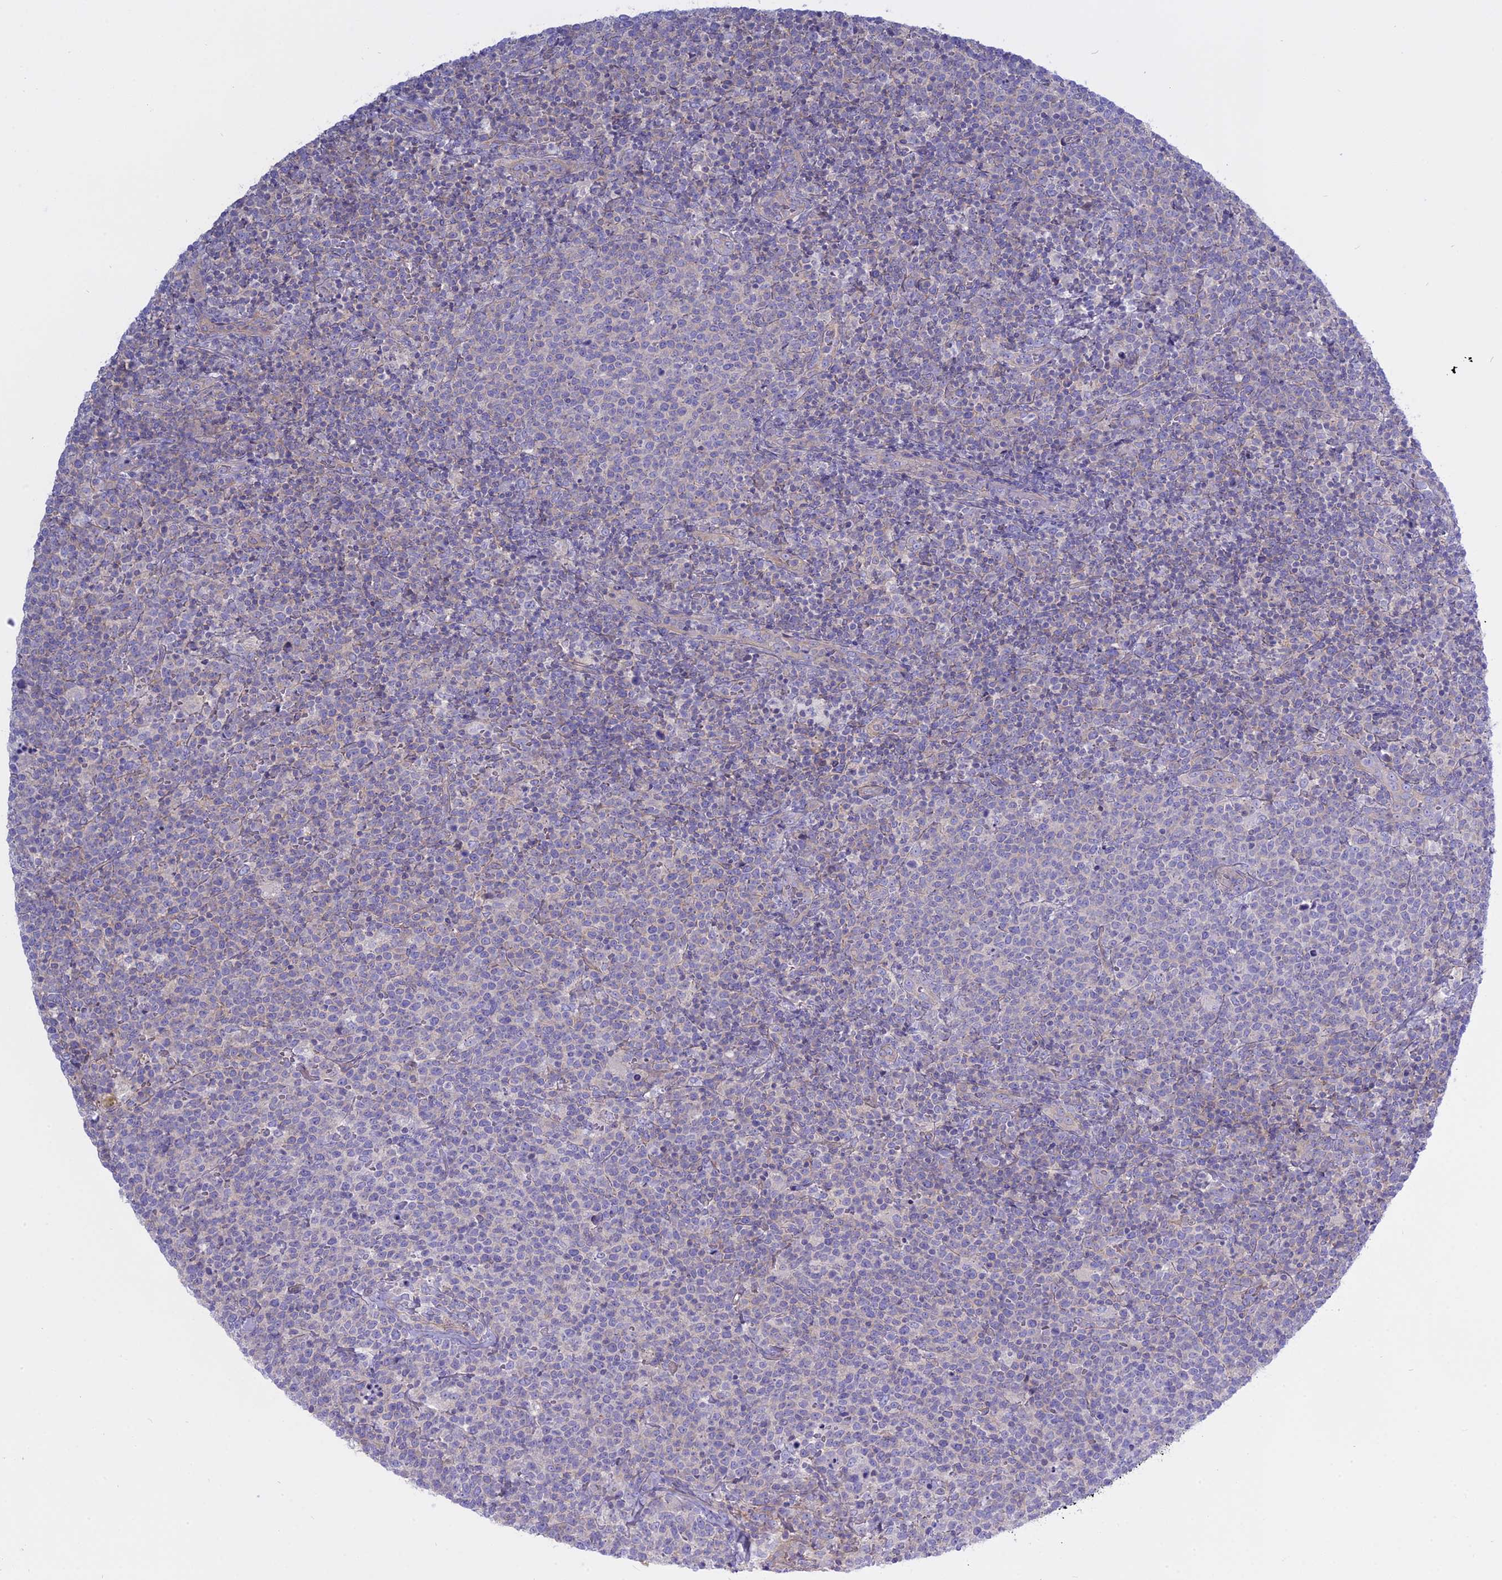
{"staining": {"intensity": "negative", "quantity": "none", "location": "none"}, "tissue": "lymphoma", "cell_type": "Tumor cells", "image_type": "cancer", "snomed": [{"axis": "morphology", "description": "Malignant lymphoma, non-Hodgkin's type, High grade"}, {"axis": "topography", "description": "Lymph node"}], "caption": "A high-resolution photomicrograph shows IHC staining of lymphoma, which shows no significant positivity in tumor cells.", "gene": "AHCYL1", "patient": {"sex": "male", "age": 61}}